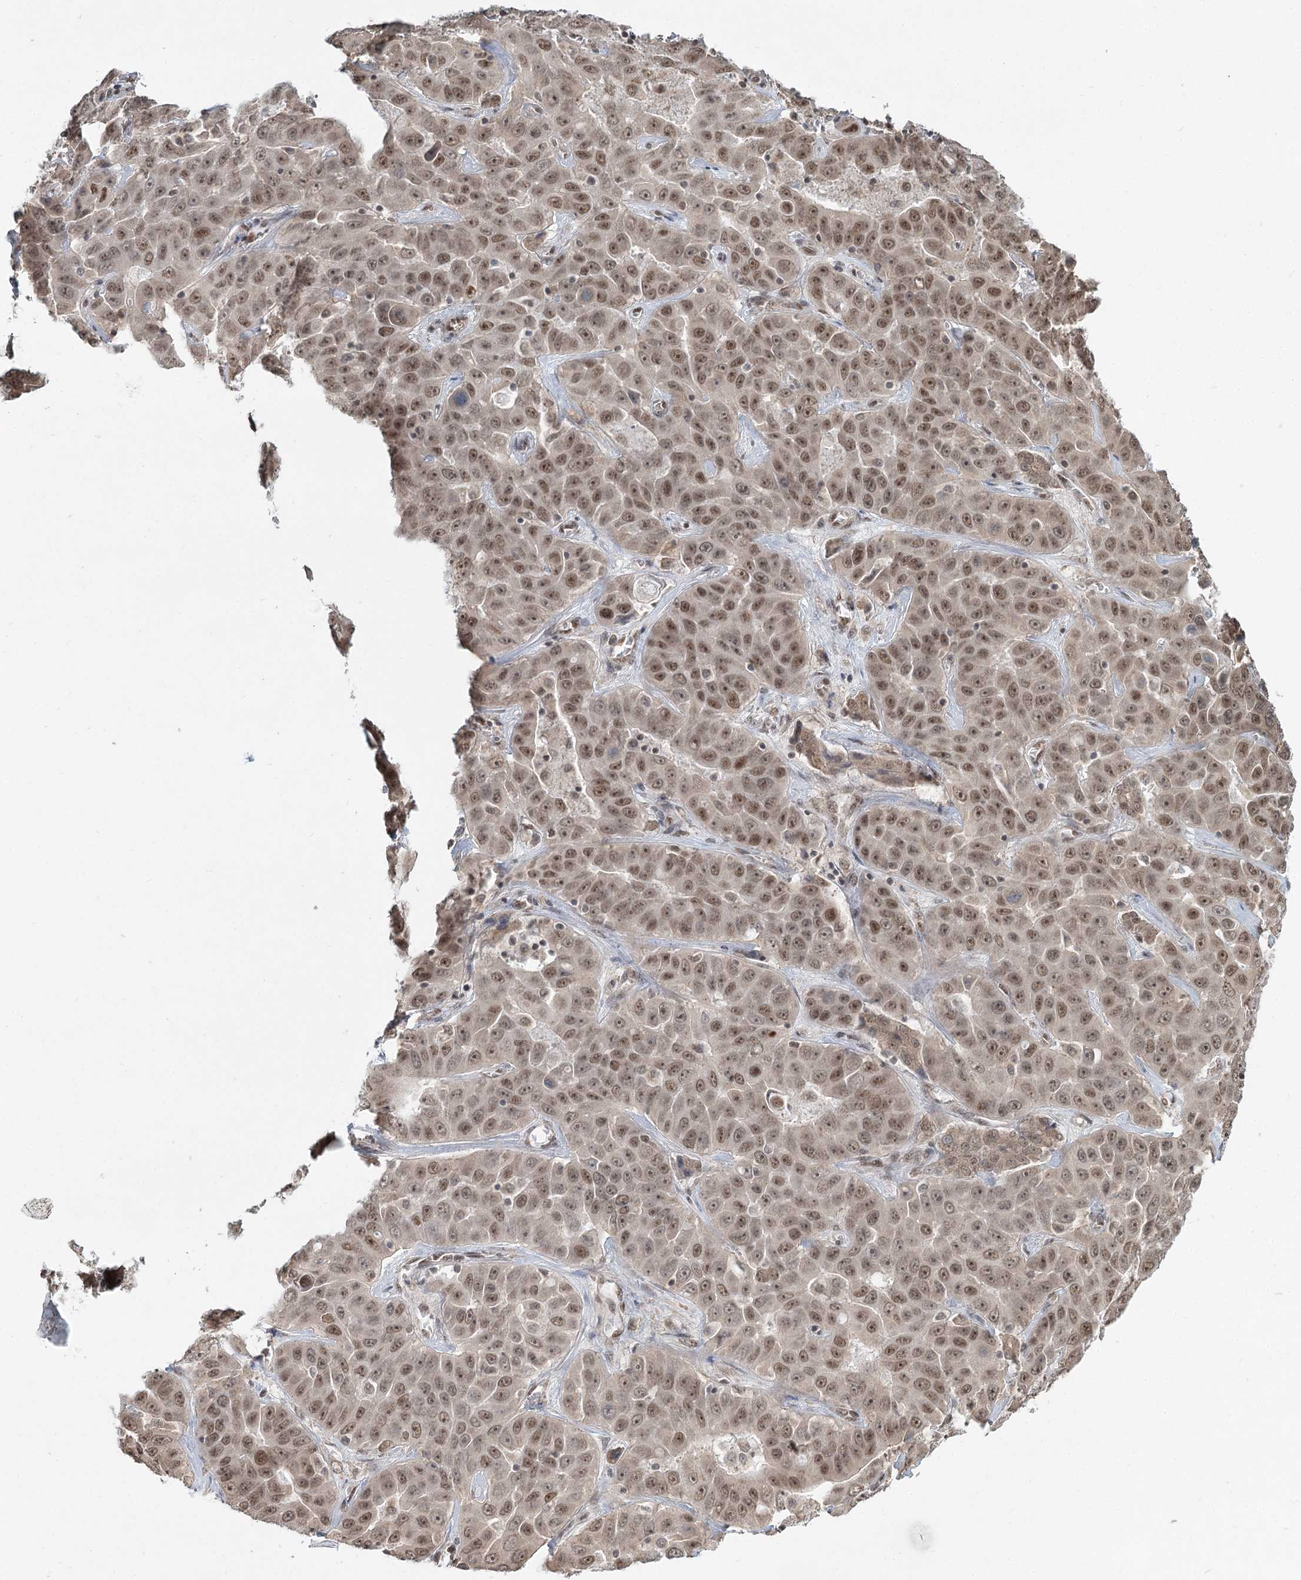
{"staining": {"intensity": "moderate", "quantity": "25%-75%", "location": "nuclear"}, "tissue": "liver cancer", "cell_type": "Tumor cells", "image_type": "cancer", "snomed": [{"axis": "morphology", "description": "Cholangiocarcinoma"}, {"axis": "topography", "description": "Liver"}], "caption": "Human liver cholangiocarcinoma stained with a brown dye exhibits moderate nuclear positive positivity in approximately 25%-75% of tumor cells.", "gene": "GPALPP1", "patient": {"sex": "female", "age": 52}}